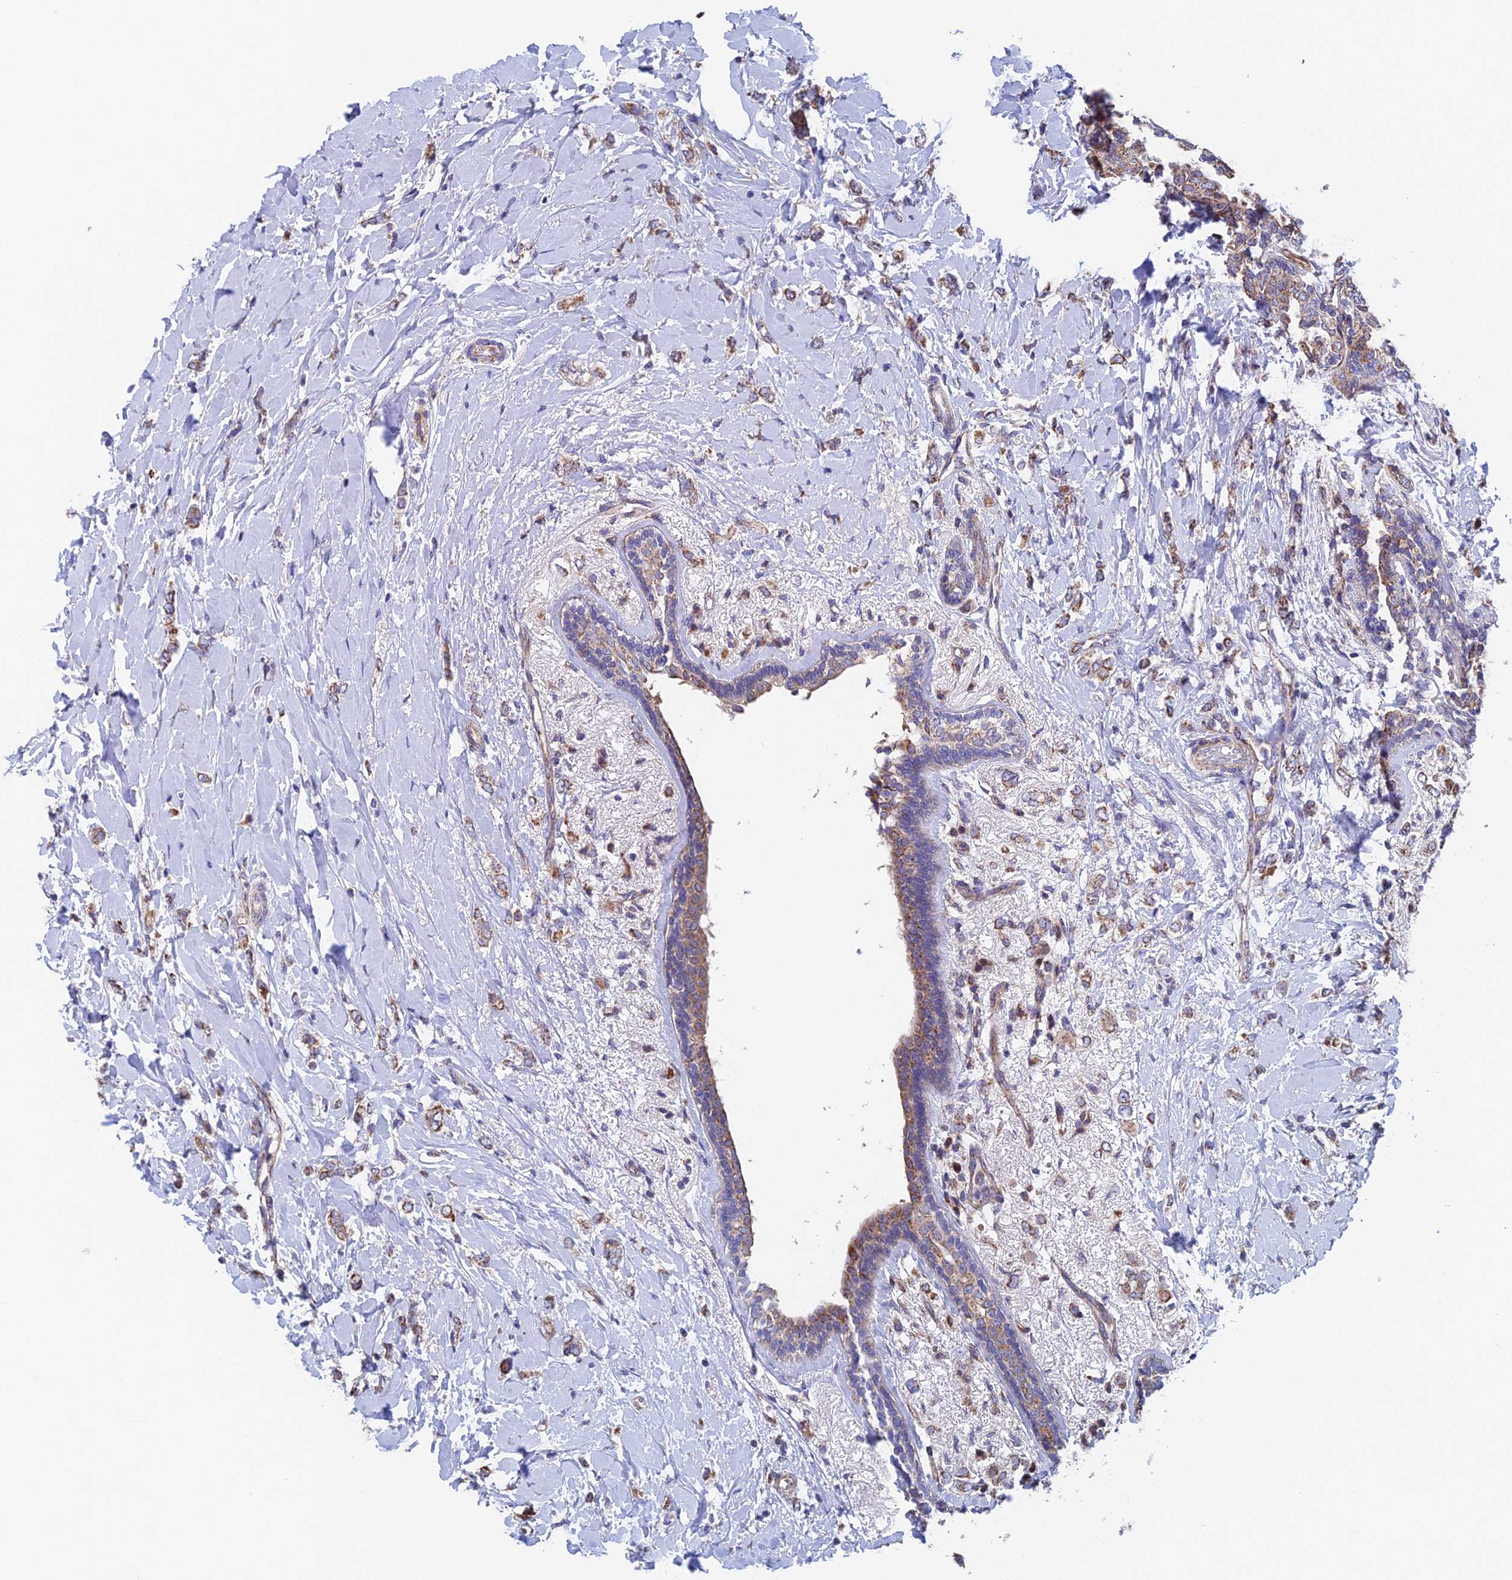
{"staining": {"intensity": "moderate", "quantity": ">75%", "location": "cytoplasmic/membranous"}, "tissue": "breast cancer", "cell_type": "Tumor cells", "image_type": "cancer", "snomed": [{"axis": "morphology", "description": "Normal tissue, NOS"}, {"axis": "morphology", "description": "Lobular carcinoma"}, {"axis": "topography", "description": "Breast"}], "caption": "Approximately >75% of tumor cells in human breast cancer (lobular carcinoma) display moderate cytoplasmic/membranous protein expression as visualized by brown immunohistochemical staining.", "gene": "MRPL1", "patient": {"sex": "female", "age": 47}}